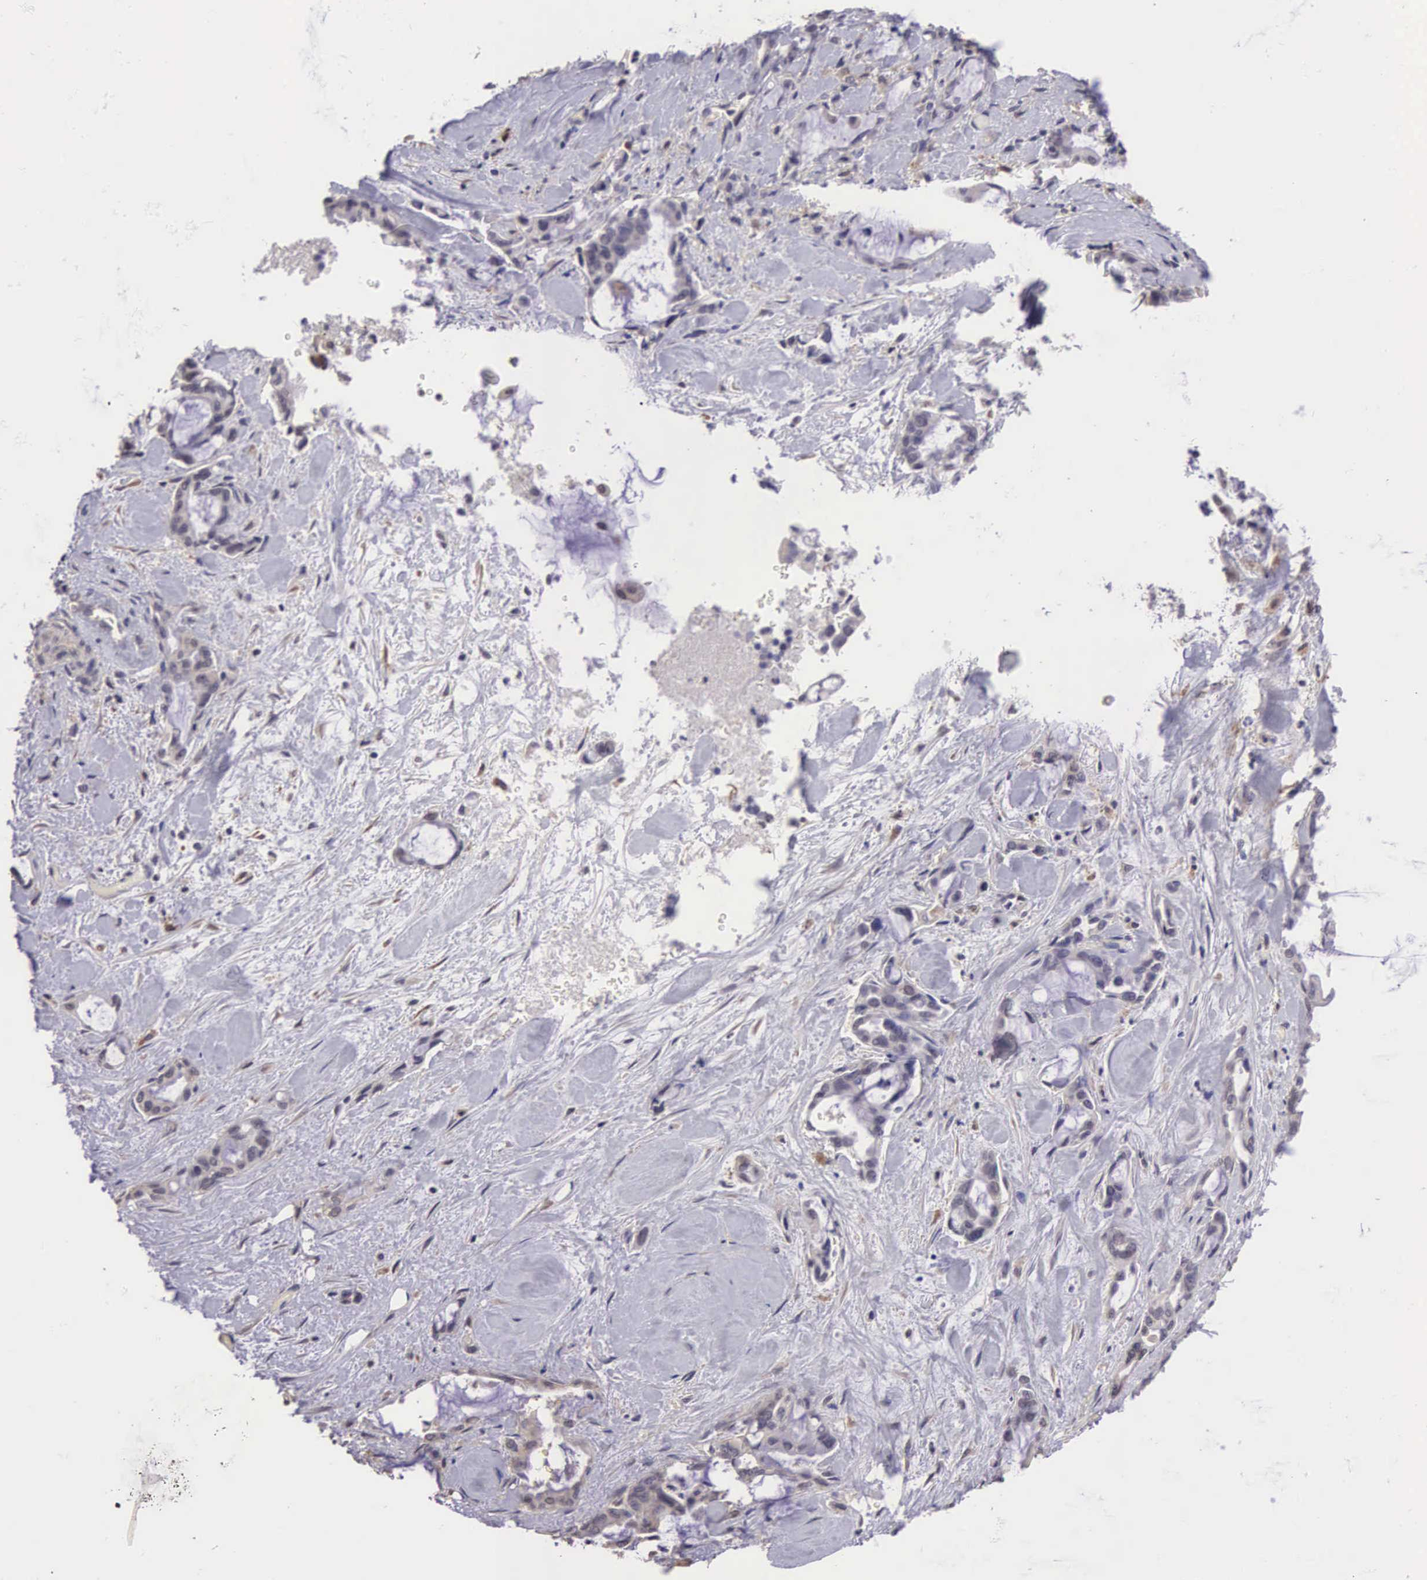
{"staining": {"intensity": "weak", "quantity": "25%-75%", "location": "cytoplasmic/membranous"}, "tissue": "pancreatic cancer", "cell_type": "Tumor cells", "image_type": "cancer", "snomed": [{"axis": "morphology", "description": "Adenocarcinoma, NOS"}, {"axis": "topography", "description": "Pancreas"}], "caption": "A histopathology image of pancreatic cancer (adenocarcinoma) stained for a protein exhibits weak cytoplasmic/membranous brown staining in tumor cells. Using DAB (brown) and hematoxylin (blue) stains, captured at high magnification using brightfield microscopy.", "gene": "CDC45", "patient": {"sex": "female", "age": 70}}